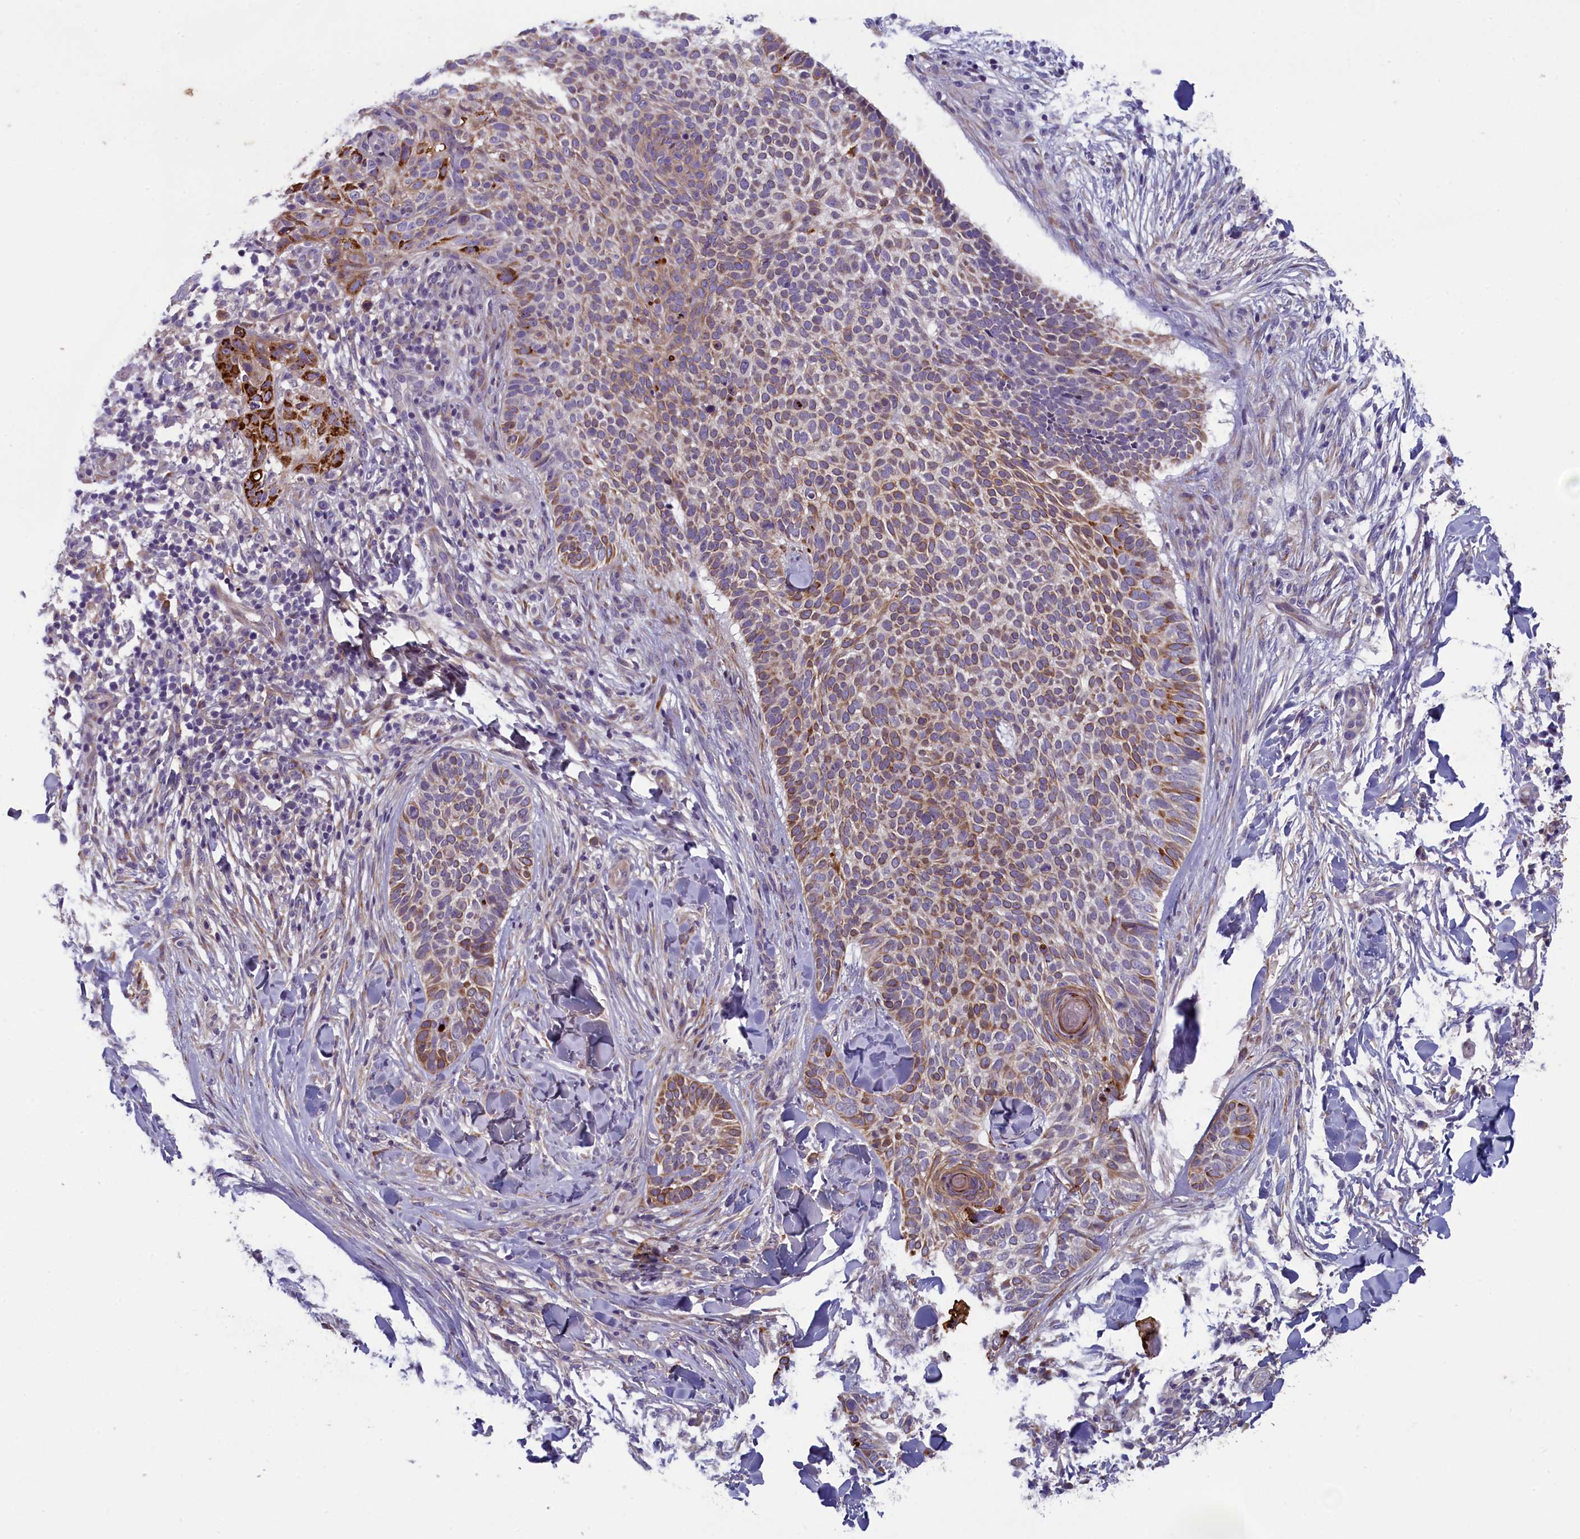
{"staining": {"intensity": "moderate", "quantity": "25%-75%", "location": "cytoplasmic/membranous"}, "tissue": "skin cancer", "cell_type": "Tumor cells", "image_type": "cancer", "snomed": [{"axis": "morphology", "description": "Normal tissue, NOS"}, {"axis": "morphology", "description": "Basal cell carcinoma"}, {"axis": "topography", "description": "Skin"}], "caption": "Skin cancer (basal cell carcinoma) stained for a protein (brown) demonstrates moderate cytoplasmic/membranous positive expression in approximately 25%-75% of tumor cells.", "gene": "ANKRD39", "patient": {"sex": "male", "age": 67}}